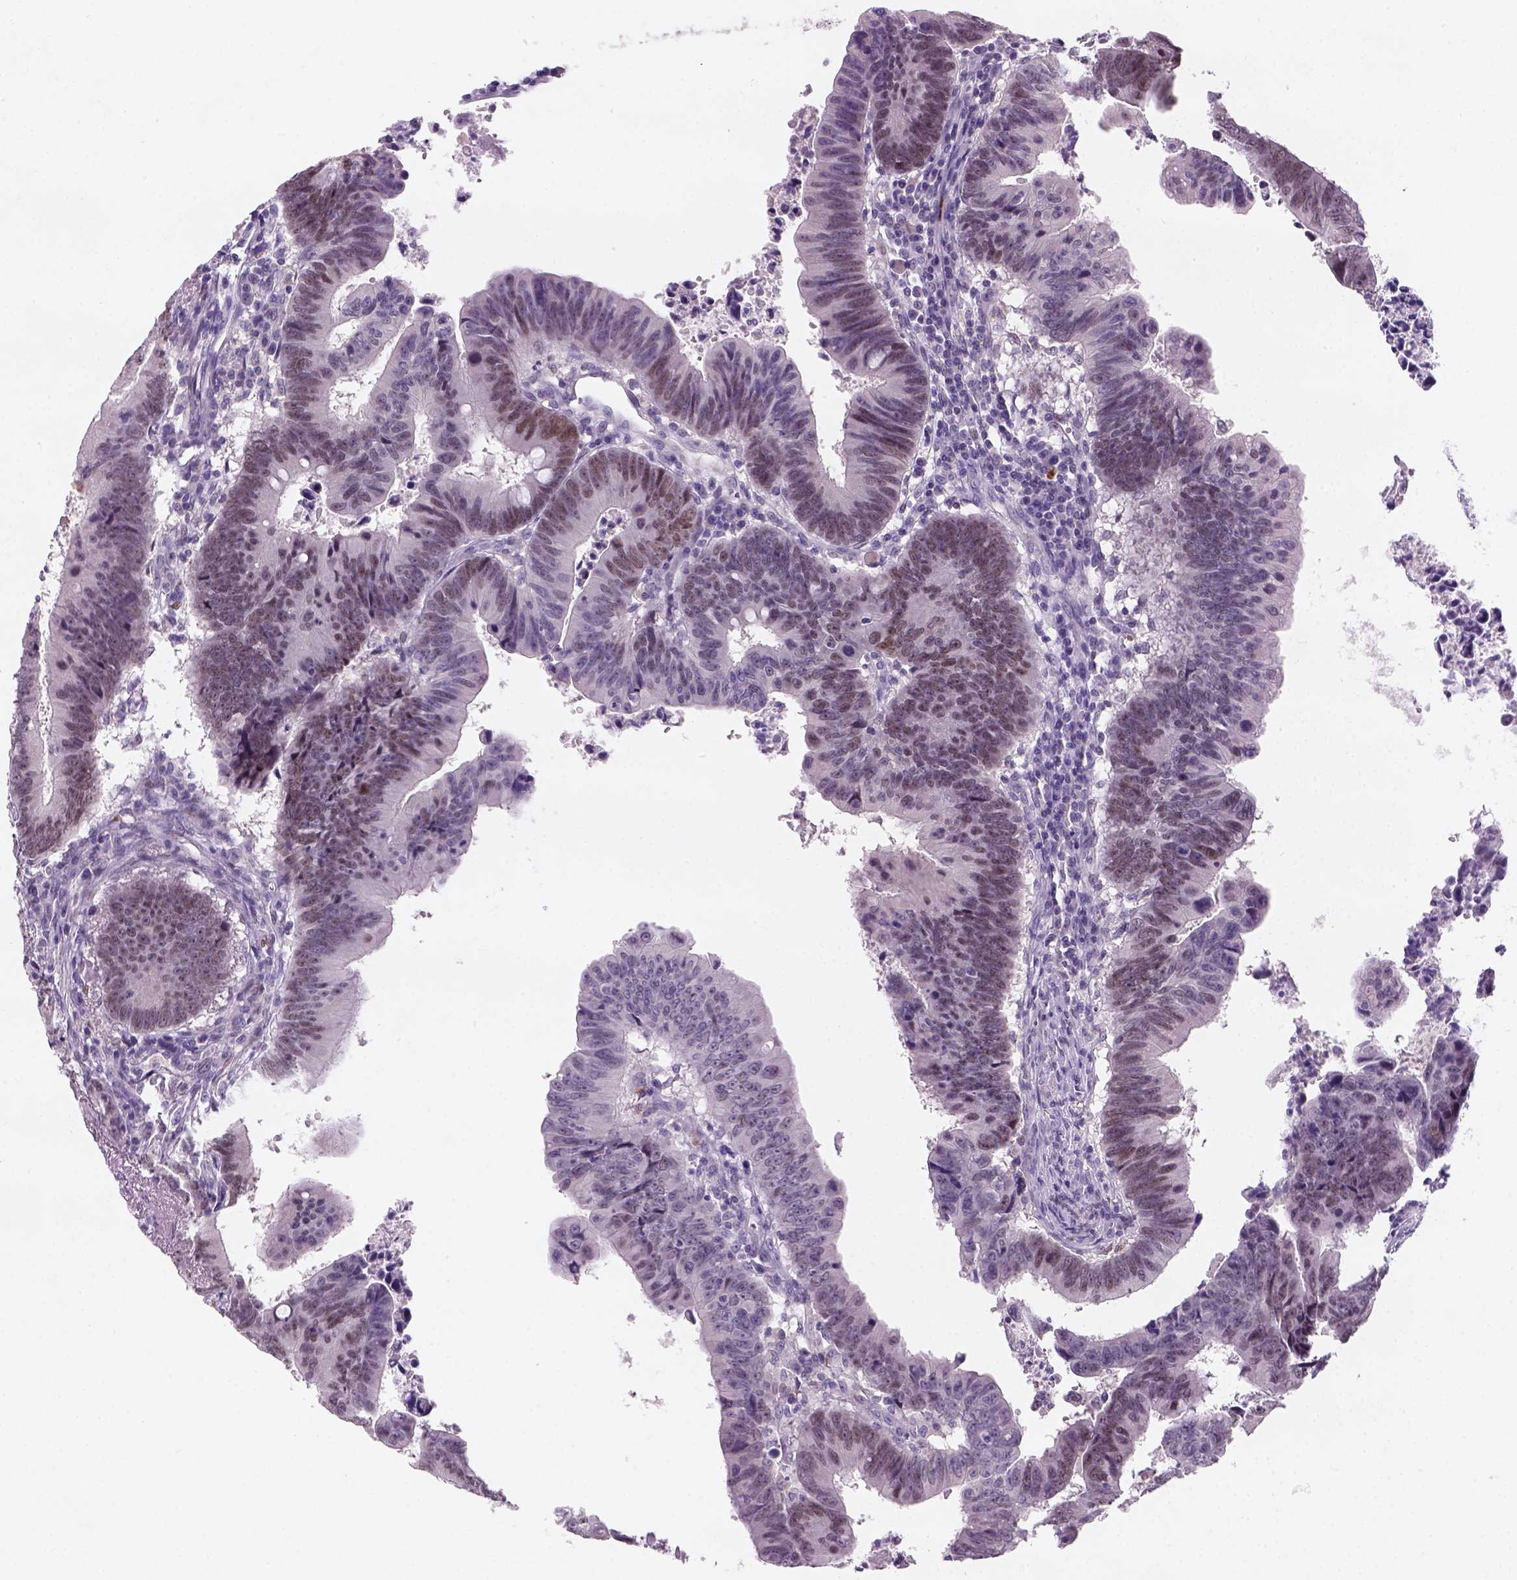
{"staining": {"intensity": "moderate", "quantity": "25%-75%", "location": "nuclear"}, "tissue": "colorectal cancer", "cell_type": "Tumor cells", "image_type": "cancer", "snomed": [{"axis": "morphology", "description": "Adenocarcinoma, NOS"}, {"axis": "topography", "description": "Colon"}], "caption": "Moderate nuclear expression for a protein is seen in about 25%-75% of tumor cells of adenocarcinoma (colorectal) using immunohistochemistry (IHC).", "gene": "ZMAT4", "patient": {"sex": "female", "age": 87}}